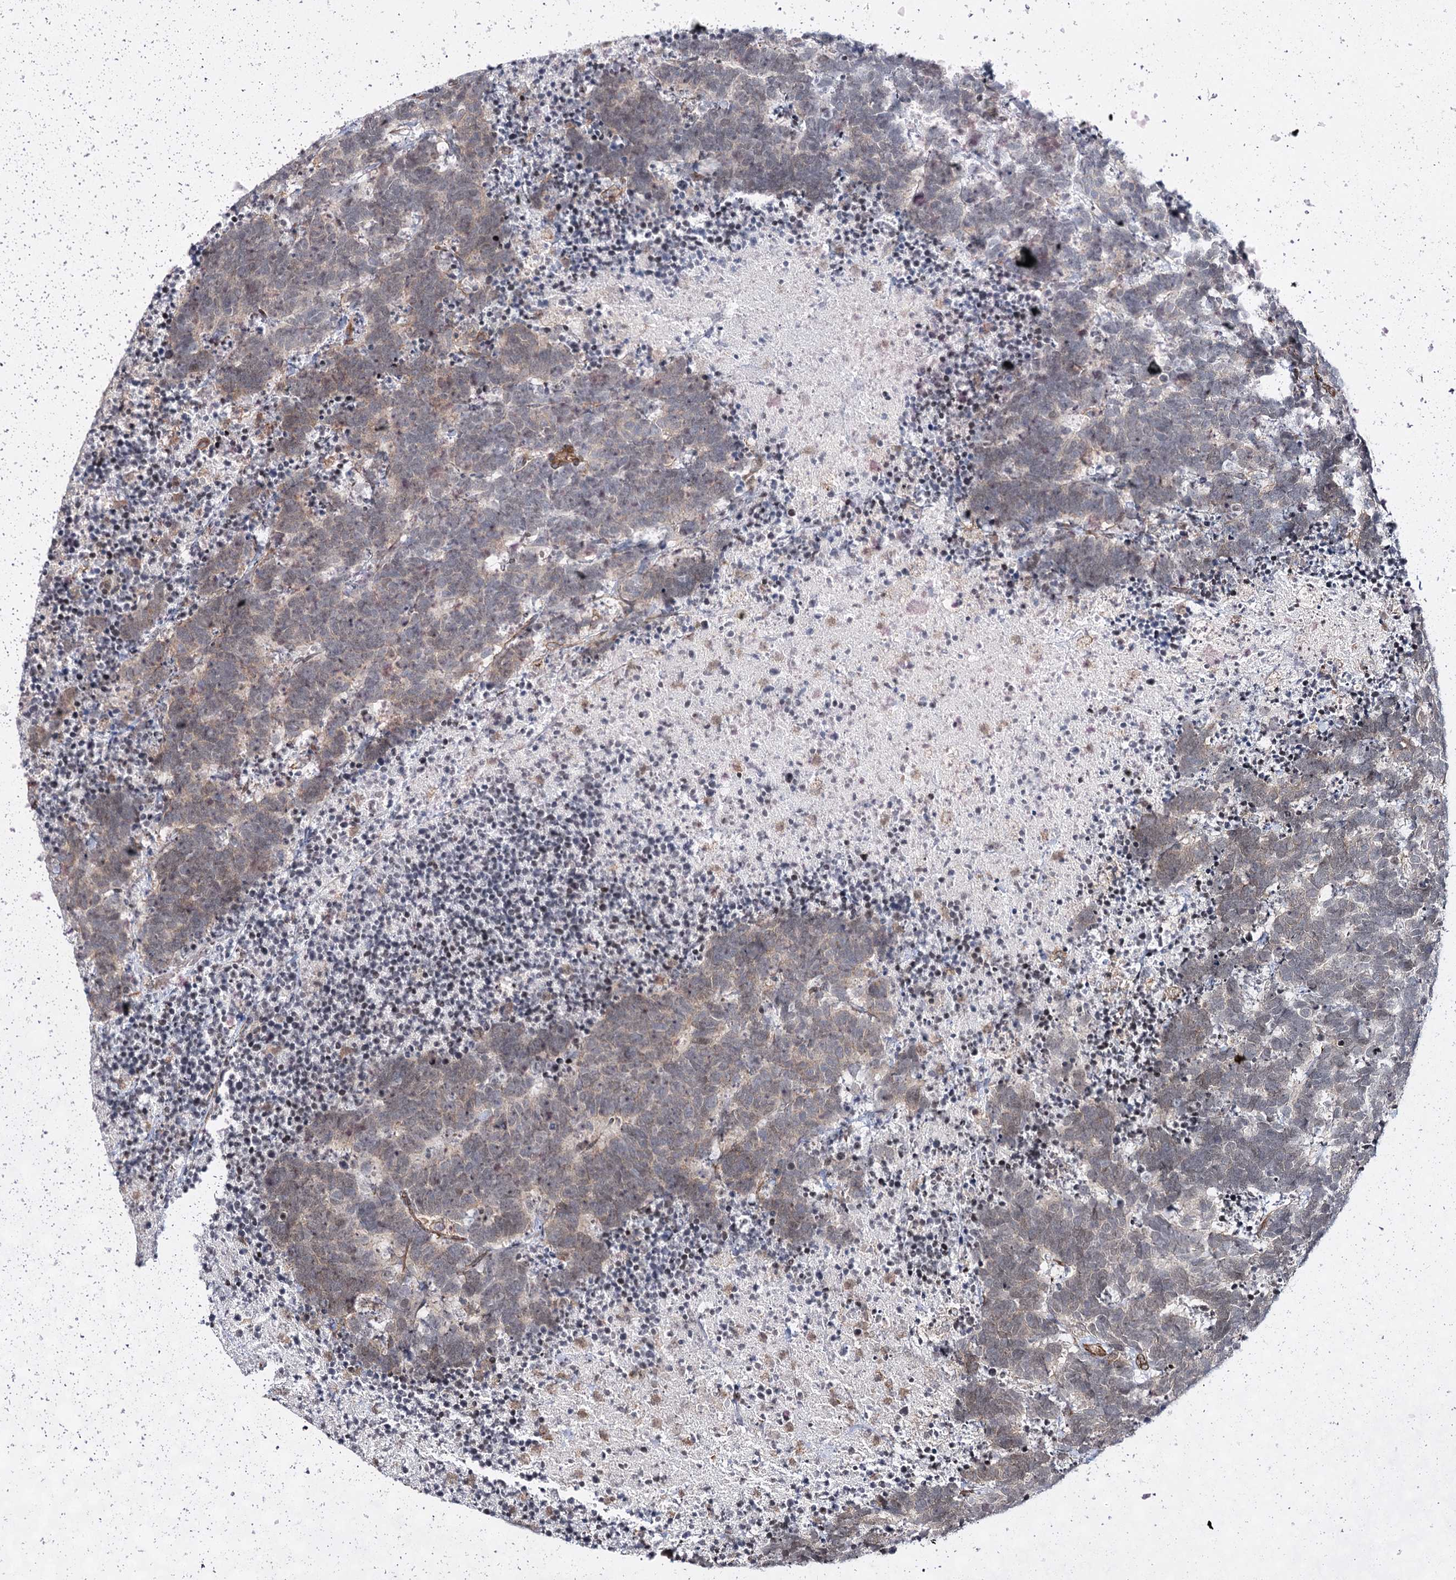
{"staining": {"intensity": "negative", "quantity": "none", "location": "none"}, "tissue": "carcinoid", "cell_type": "Tumor cells", "image_type": "cancer", "snomed": [{"axis": "morphology", "description": "Carcinoma, NOS"}, {"axis": "morphology", "description": "Carcinoid, malignant, NOS"}, {"axis": "topography", "description": "Urinary bladder"}], "caption": "IHC photomicrograph of neoplastic tissue: human carcinoma stained with DAB (3,3'-diaminobenzidine) exhibits no significant protein expression in tumor cells. (Stains: DAB immunohistochemistry (IHC) with hematoxylin counter stain, Microscopy: brightfield microscopy at high magnification).", "gene": "IQSEC1", "patient": {"sex": "male", "age": 57}}